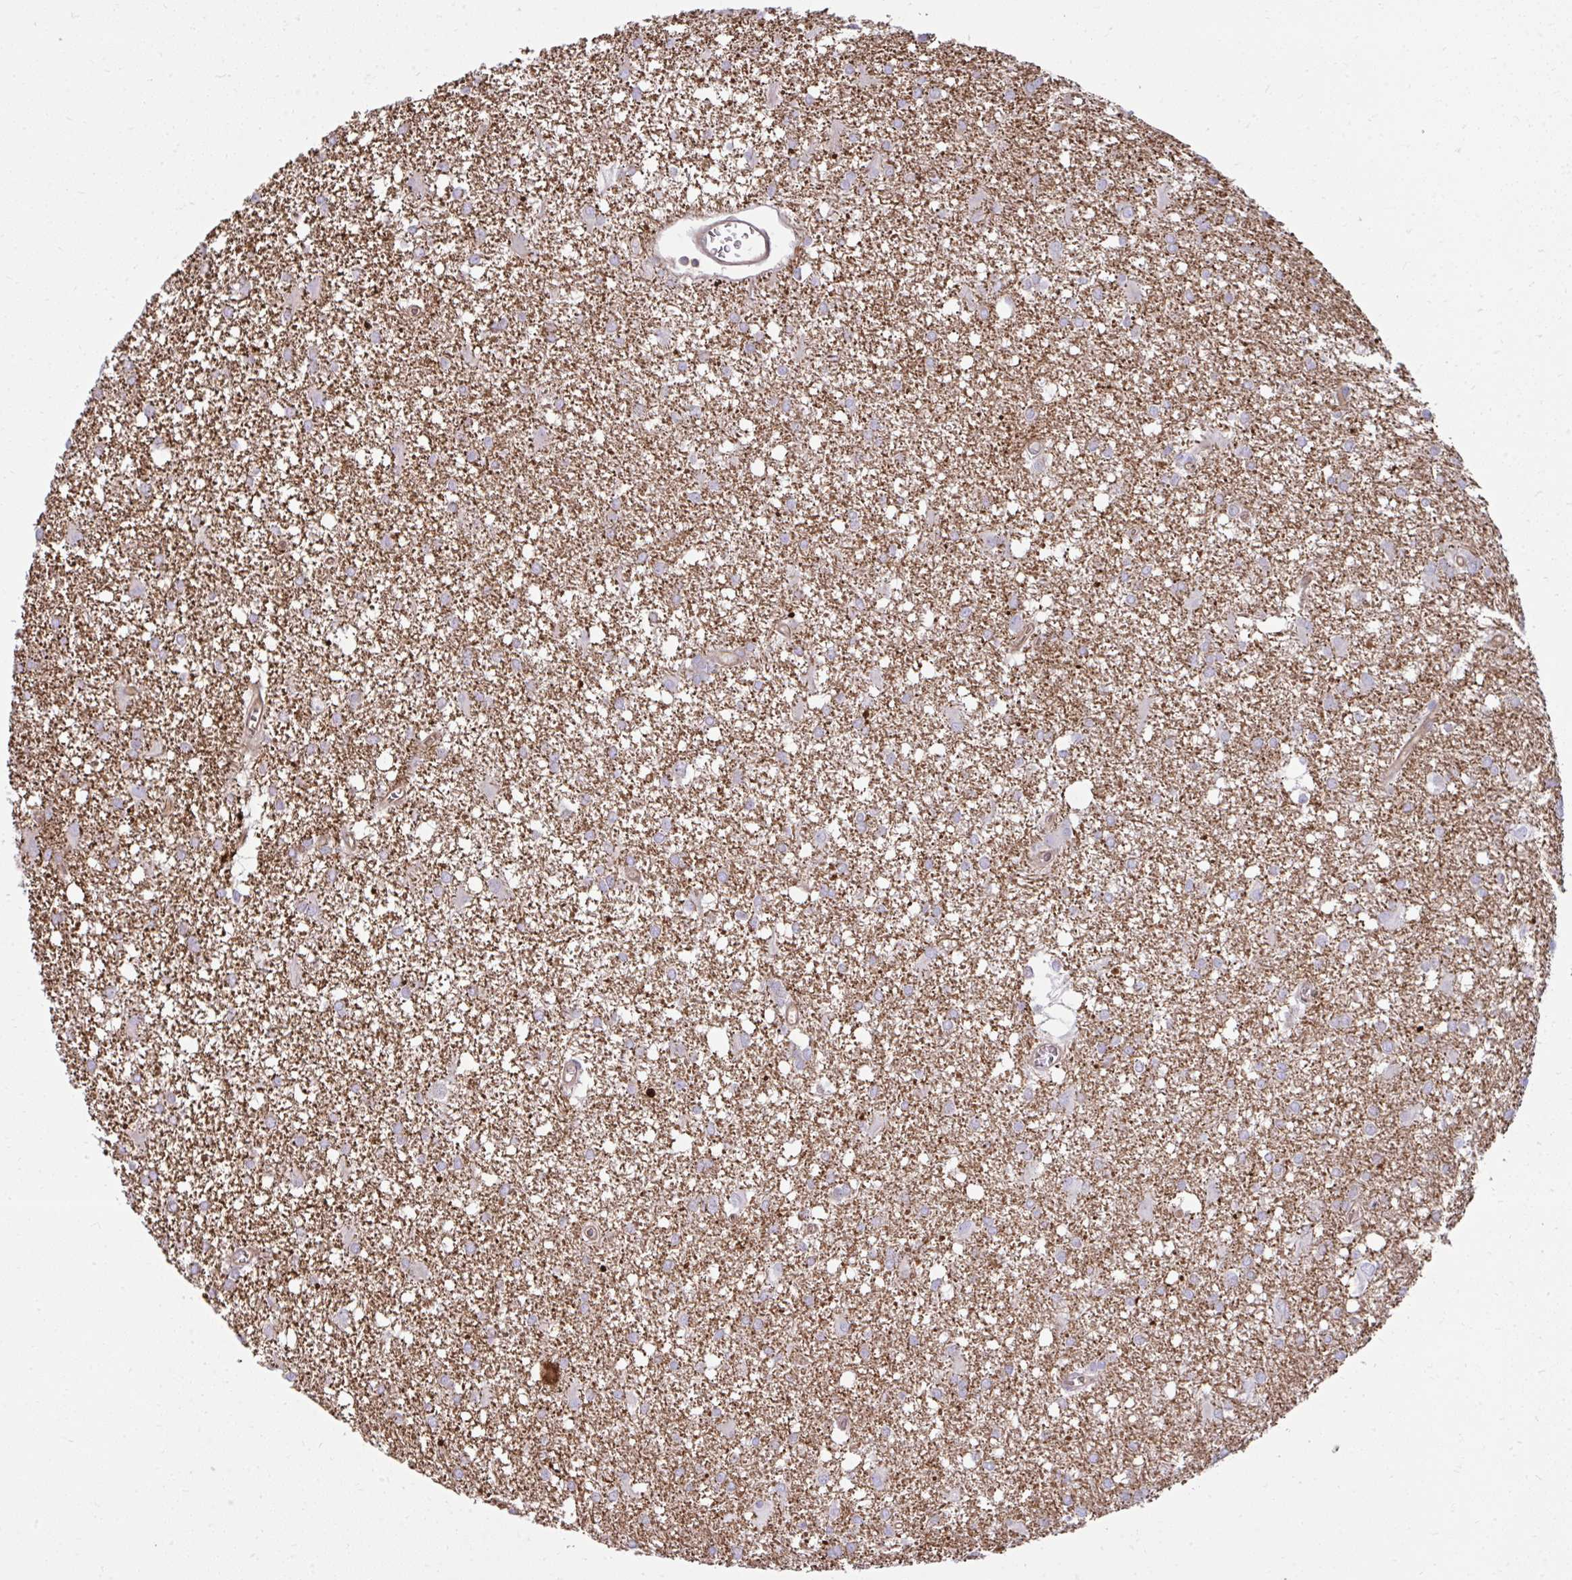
{"staining": {"intensity": "moderate", "quantity": ">75%", "location": "cytoplasmic/membranous"}, "tissue": "glioma", "cell_type": "Tumor cells", "image_type": "cancer", "snomed": [{"axis": "morphology", "description": "Glioma, malignant, High grade"}, {"axis": "topography", "description": "Brain"}], "caption": "Malignant glioma (high-grade) stained with immunohistochemistry shows moderate cytoplasmic/membranous expression in approximately >75% of tumor cells.", "gene": "NMNAT3", "patient": {"sex": "male", "age": 48}}